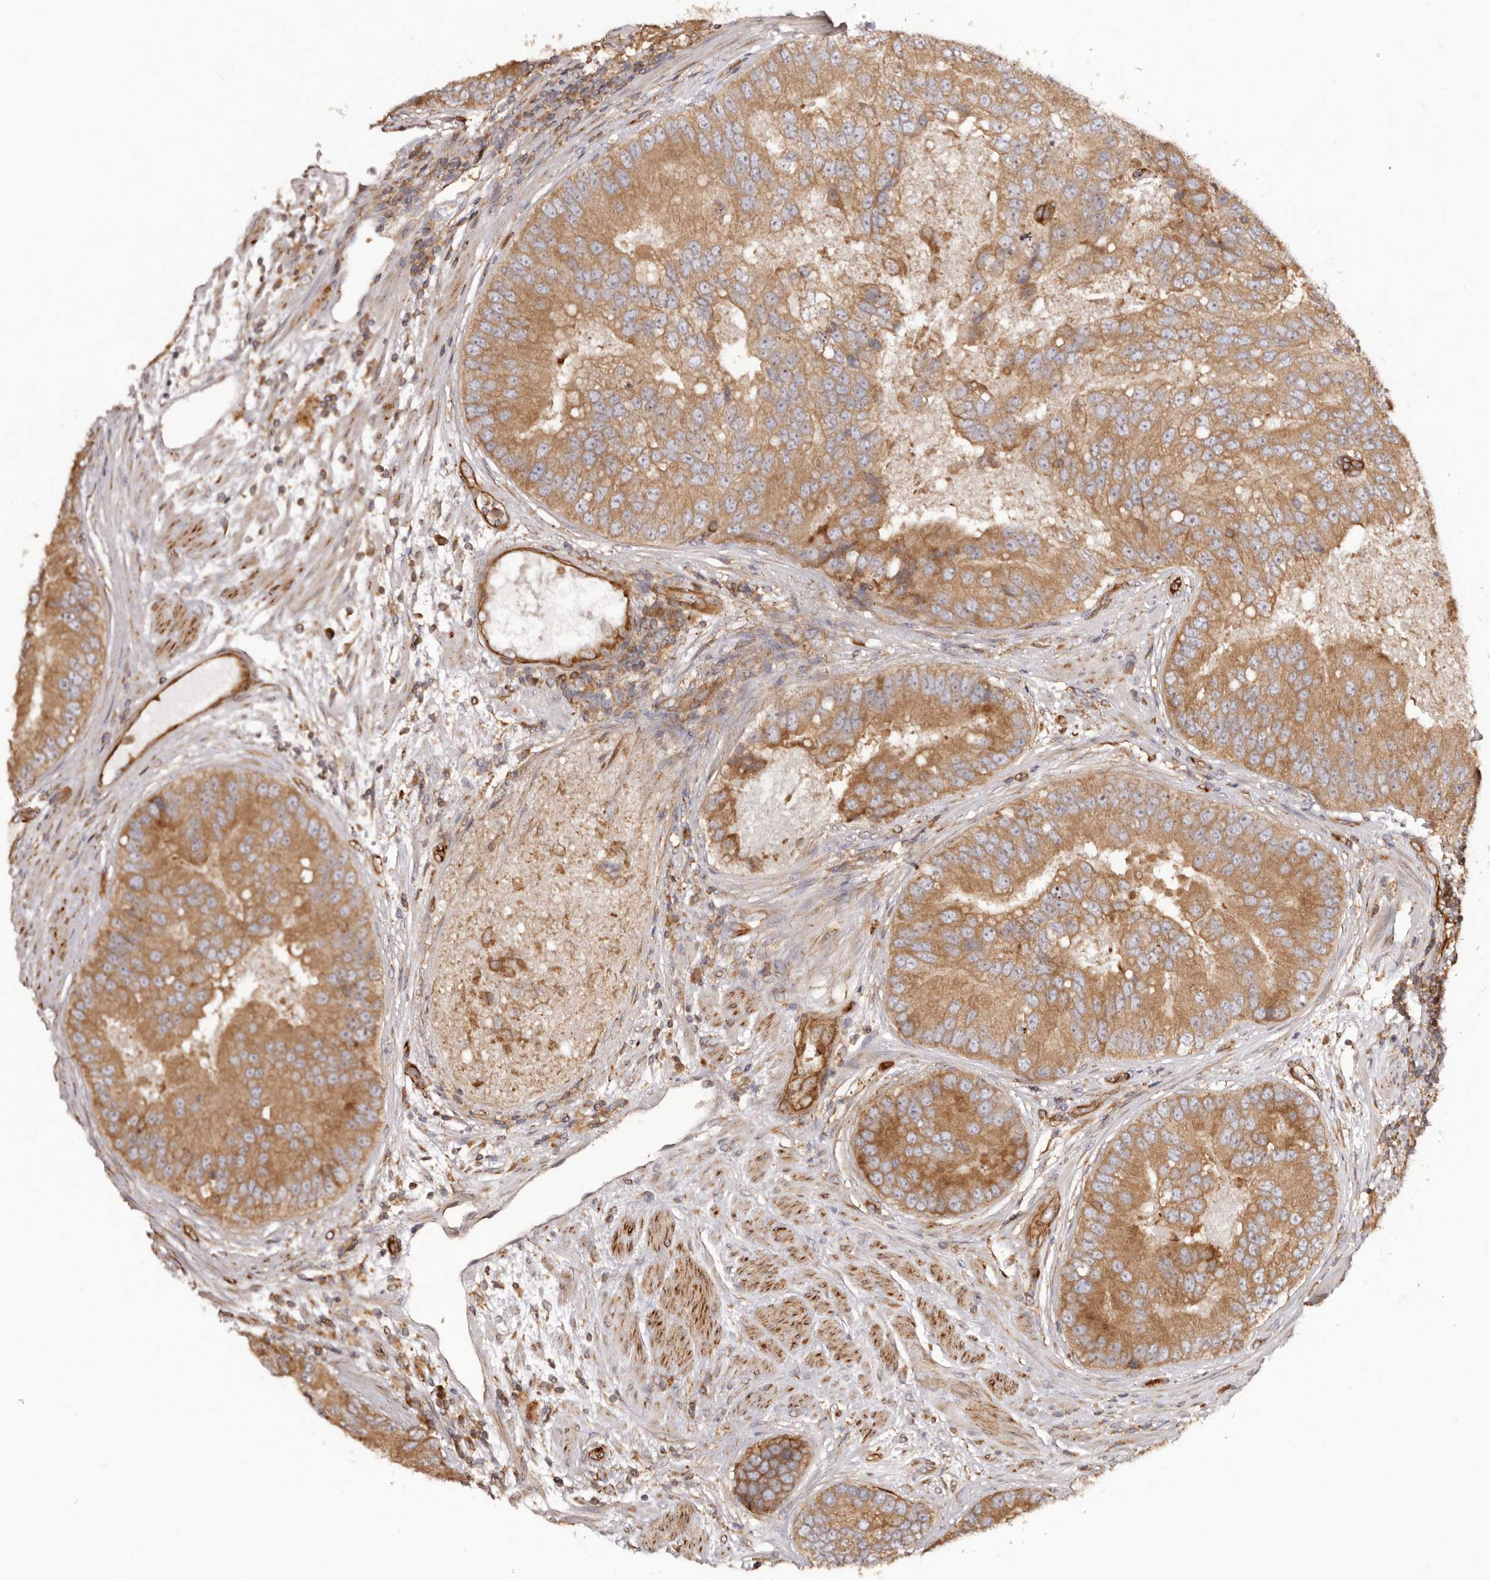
{"staining": {"intensity": "moderate", "quantity": ">75%", "location": "cytoplasmic/membranous"}, "tissue": "prostate cancer", "cell_type": "Tumor cells", "image_type": "cancer", "snomed": [{"axis": "morphology", "description": "Adenocarcinoma, High grade"}, {"axis": "topography", "description": "Prostate"}], "caption": "Prostate cancer (high-grade adenocarcinoma) stained with immunohistochemistry (IHC) reveals moderate cytoplasmic/membranous positivity in about >75% of tumor cells. (Brightfield microscopy of DAB IHC at high magnification).", "gene": "RPS6", "patient": {"sex": "male", "age": 70}}